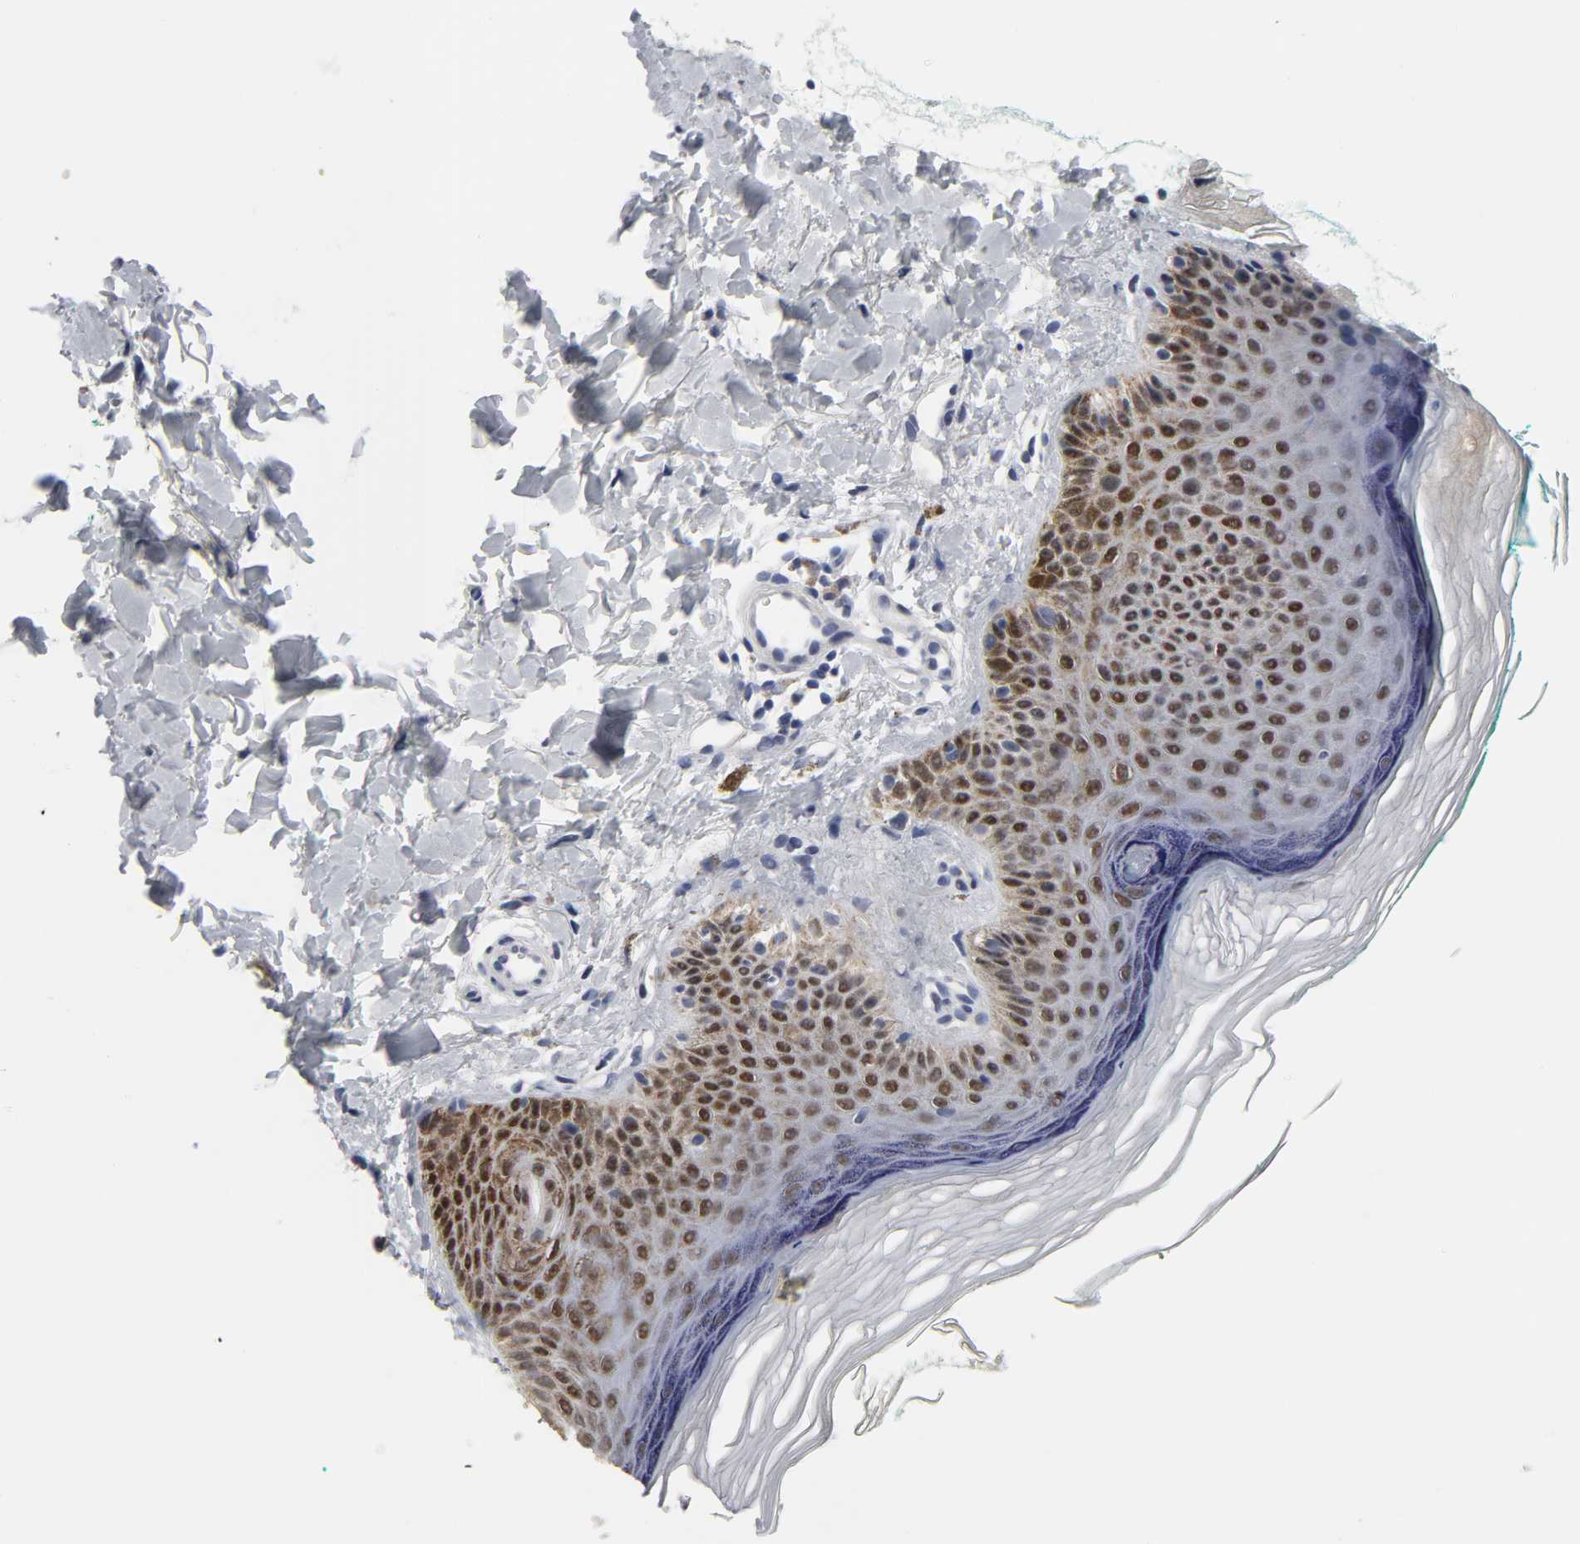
{"staining": {"intensity": "negative", "quantity": "none", "location": "none"}, "tissue": "skin", "cell_type": "Fibroblasts", "image_type": "normal", "snomed": [{"axis": "morphology", "description": "Normal tissue, NOS"}, {"axis": "topography", "description": "Skin"}], "caption": "High magnification brightfield microscopy of unremarkable skin stained with DAB (brown) and counterstained with hematoxylin (blue): fibroblasts show no significant staining. (Stains: DAB IHC with hematoxylin counter stain, Microscopy: brightfield microscopy at high magnification).", "gene": "GRHL2", "patient": {"sex": "male", "age": 26}}